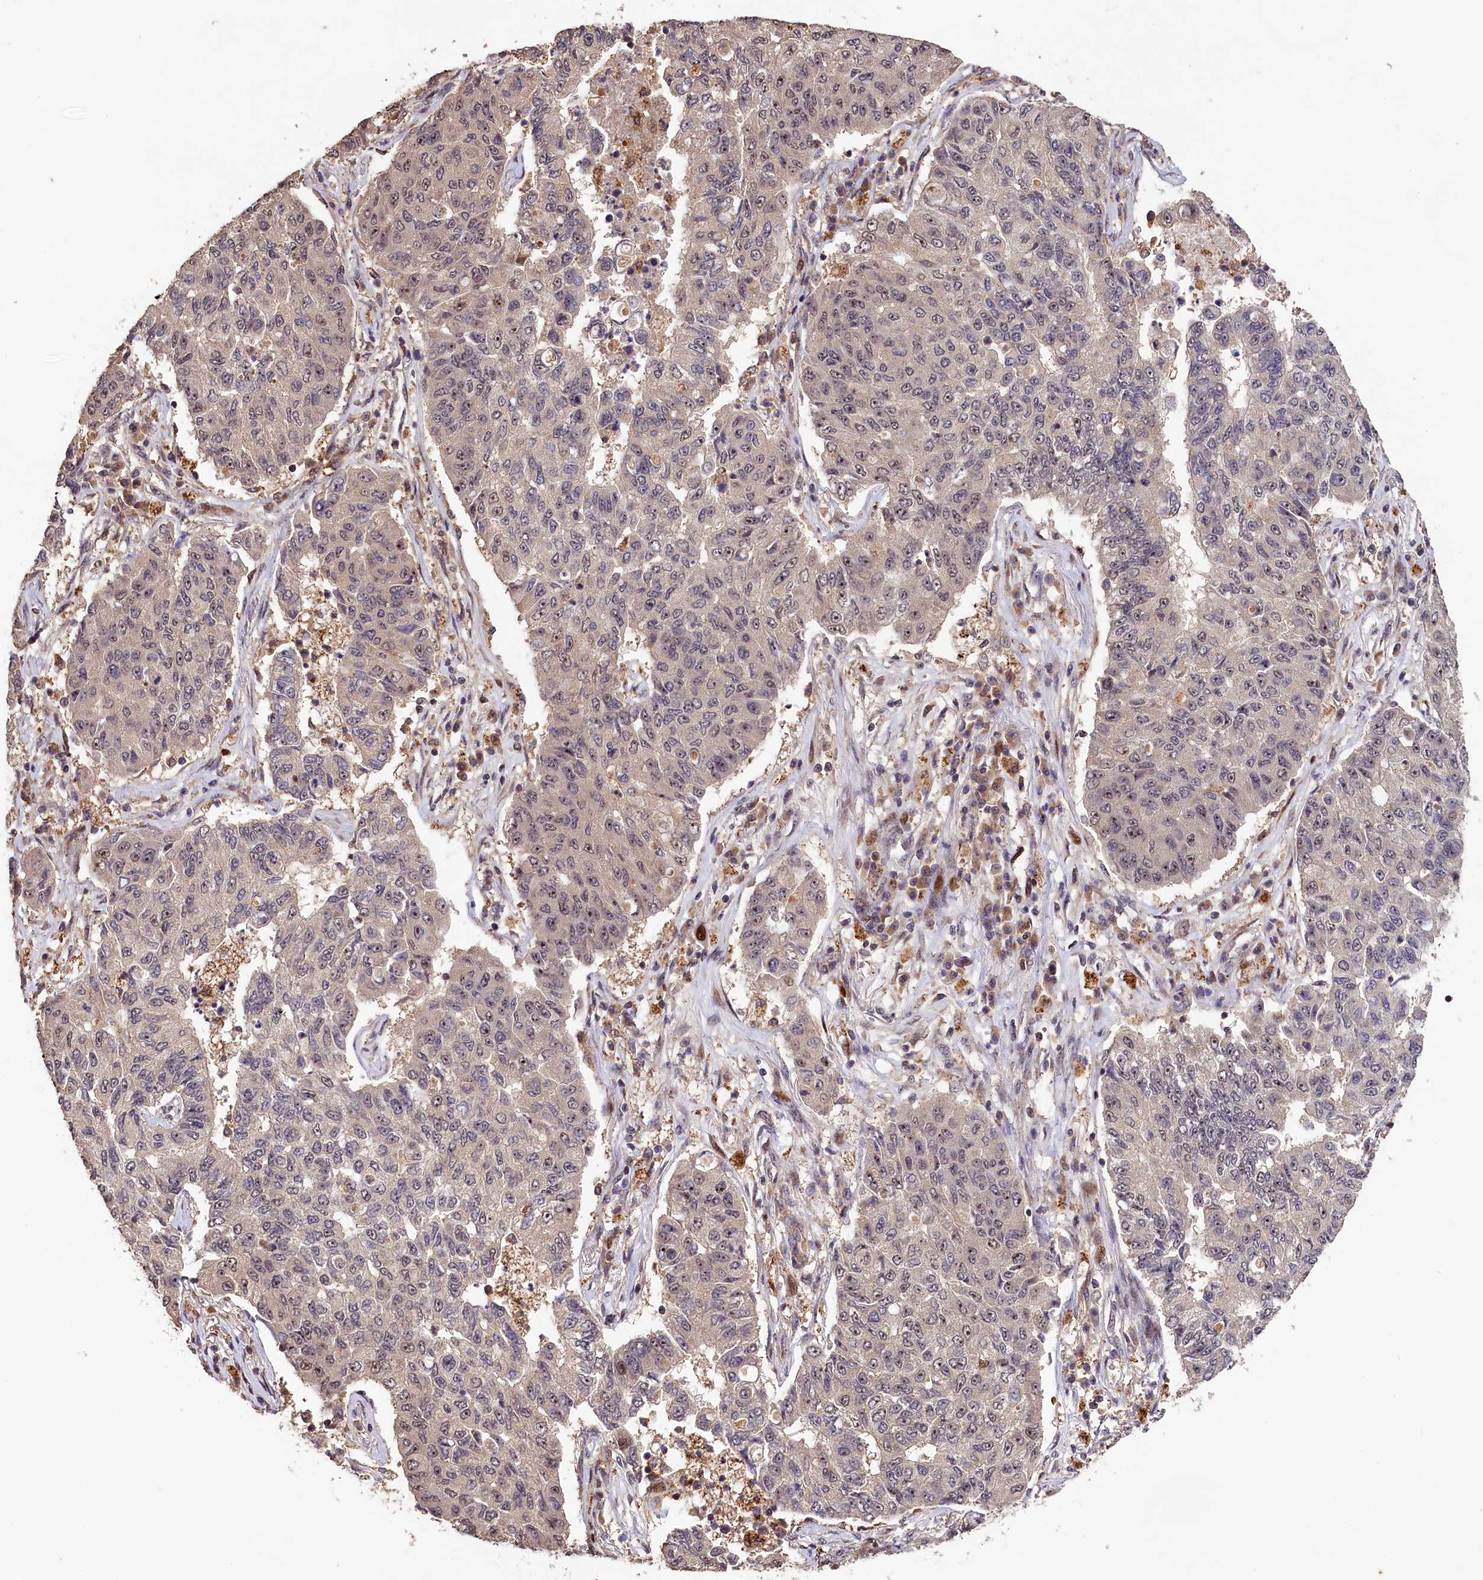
{"staining": {"intensity": "weak", "quantity": "25%-75%", "location": "nuclear"}, "tissue": "lung cancer", "cell_type": "Tumor cells", "image_type": "cancer", "snomed": [{"axis": "morphology", "description": "Squamous cell carcinoma, NOS"}, {"axis": "topography", "description": "Lung"}], "caption": "Lung squamous cell carcinoma stained with a brown dye shows weak nuclear positive expression in about 25%-75% of tumor cells.", "gene": "PHAF1", "patient": {"sex": "male", "age": 74}}